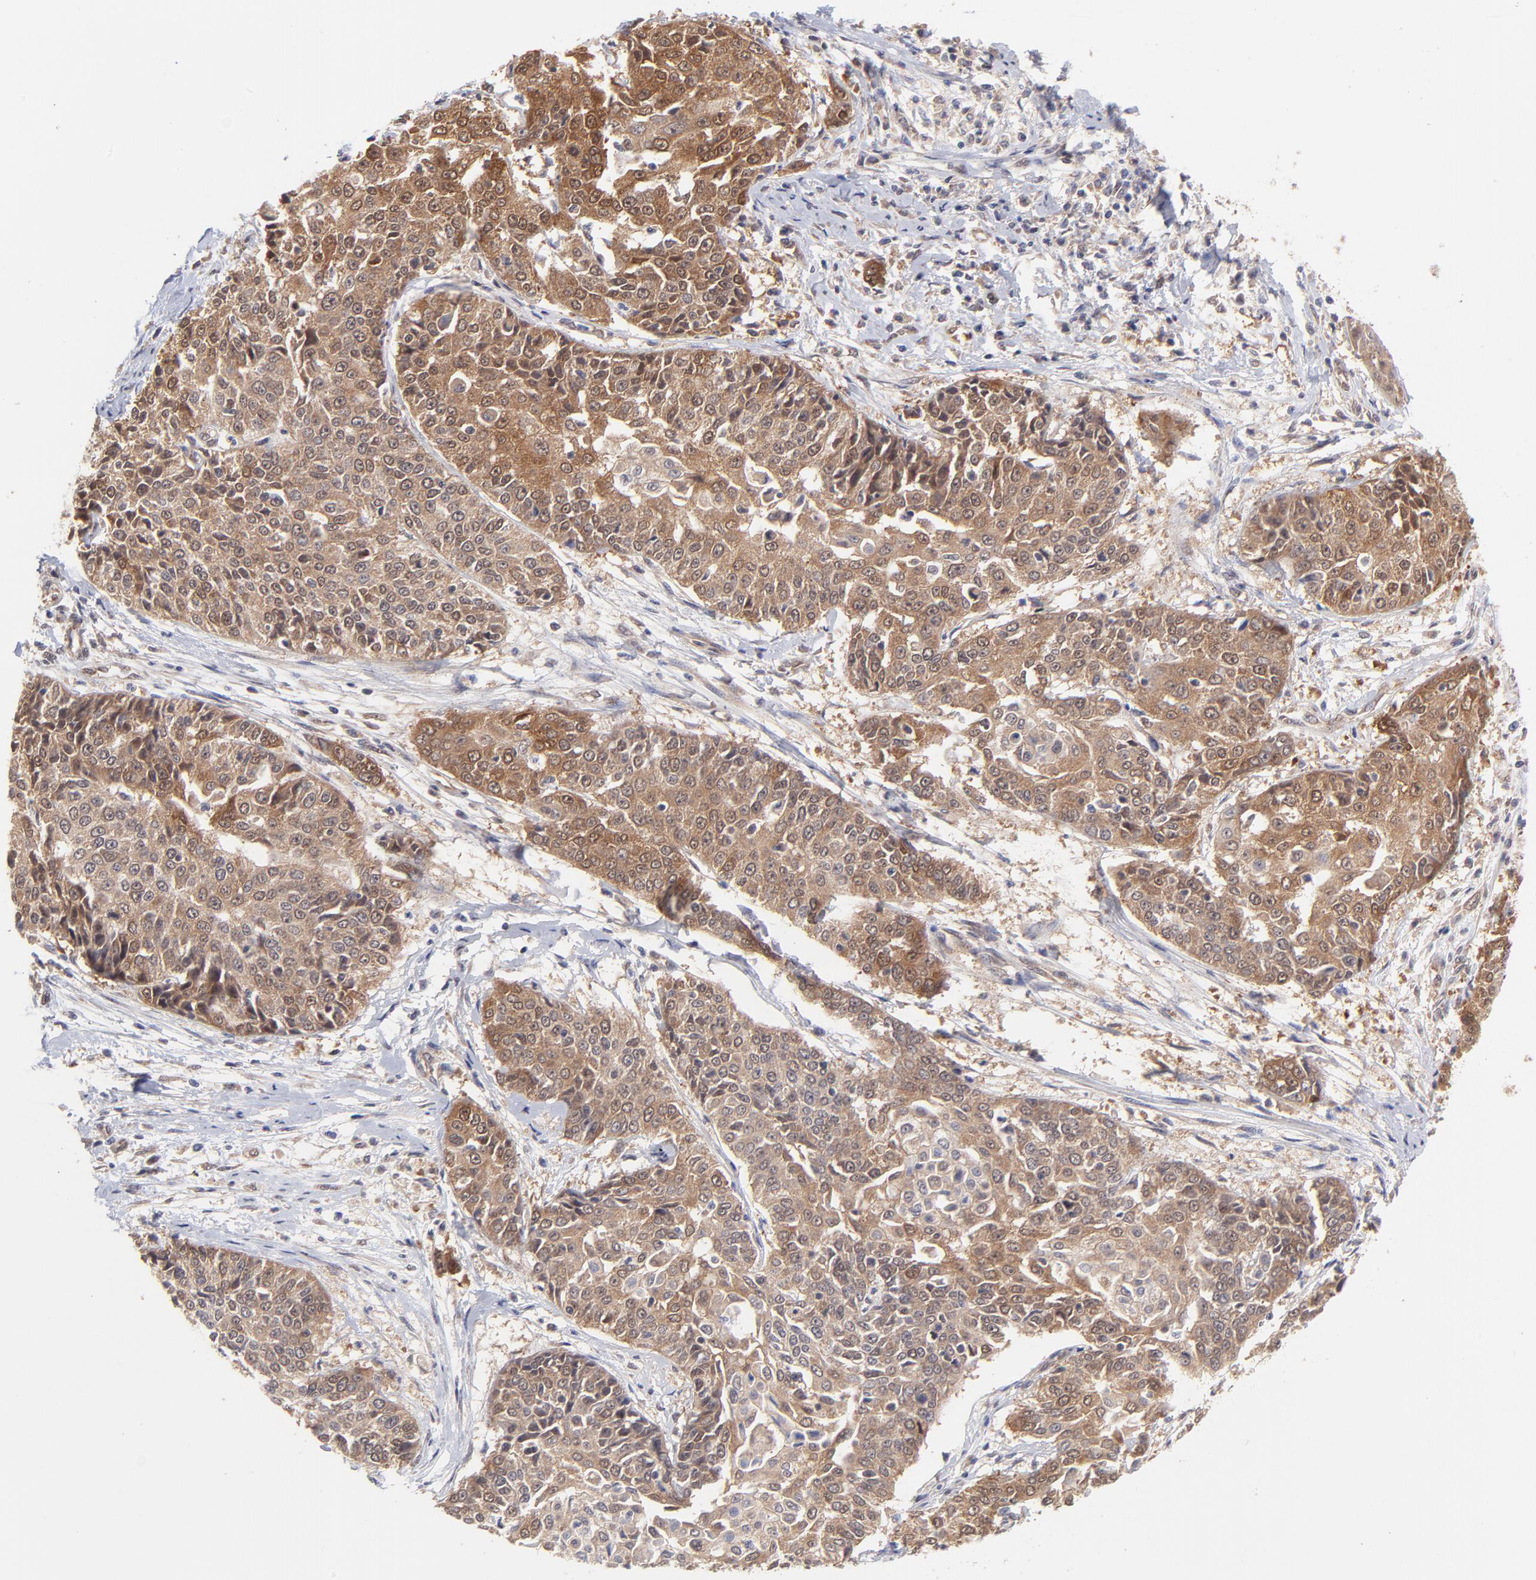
{"staining": {"intensity": "strong", "quantity": ">75%", "location": "cytoplasmic/membranous"}, "tissue": "cervical cancer", "cell_type": "Tumor cells", "image_type": "cancer", "snomed": [{"axis": "morphology", "description": "Squamous cell carcinoma, NOS"}, {"axis": "topography", "description": "Cervix"}], "caption": "This is a histology image of IHC staining of cervical squamous cell carcinoma, which shows strong expression in the cytoplasmic/membranous of tumor cells.", "gene": "UBE2H", "patient": {"sex": "female", "age": 64}}